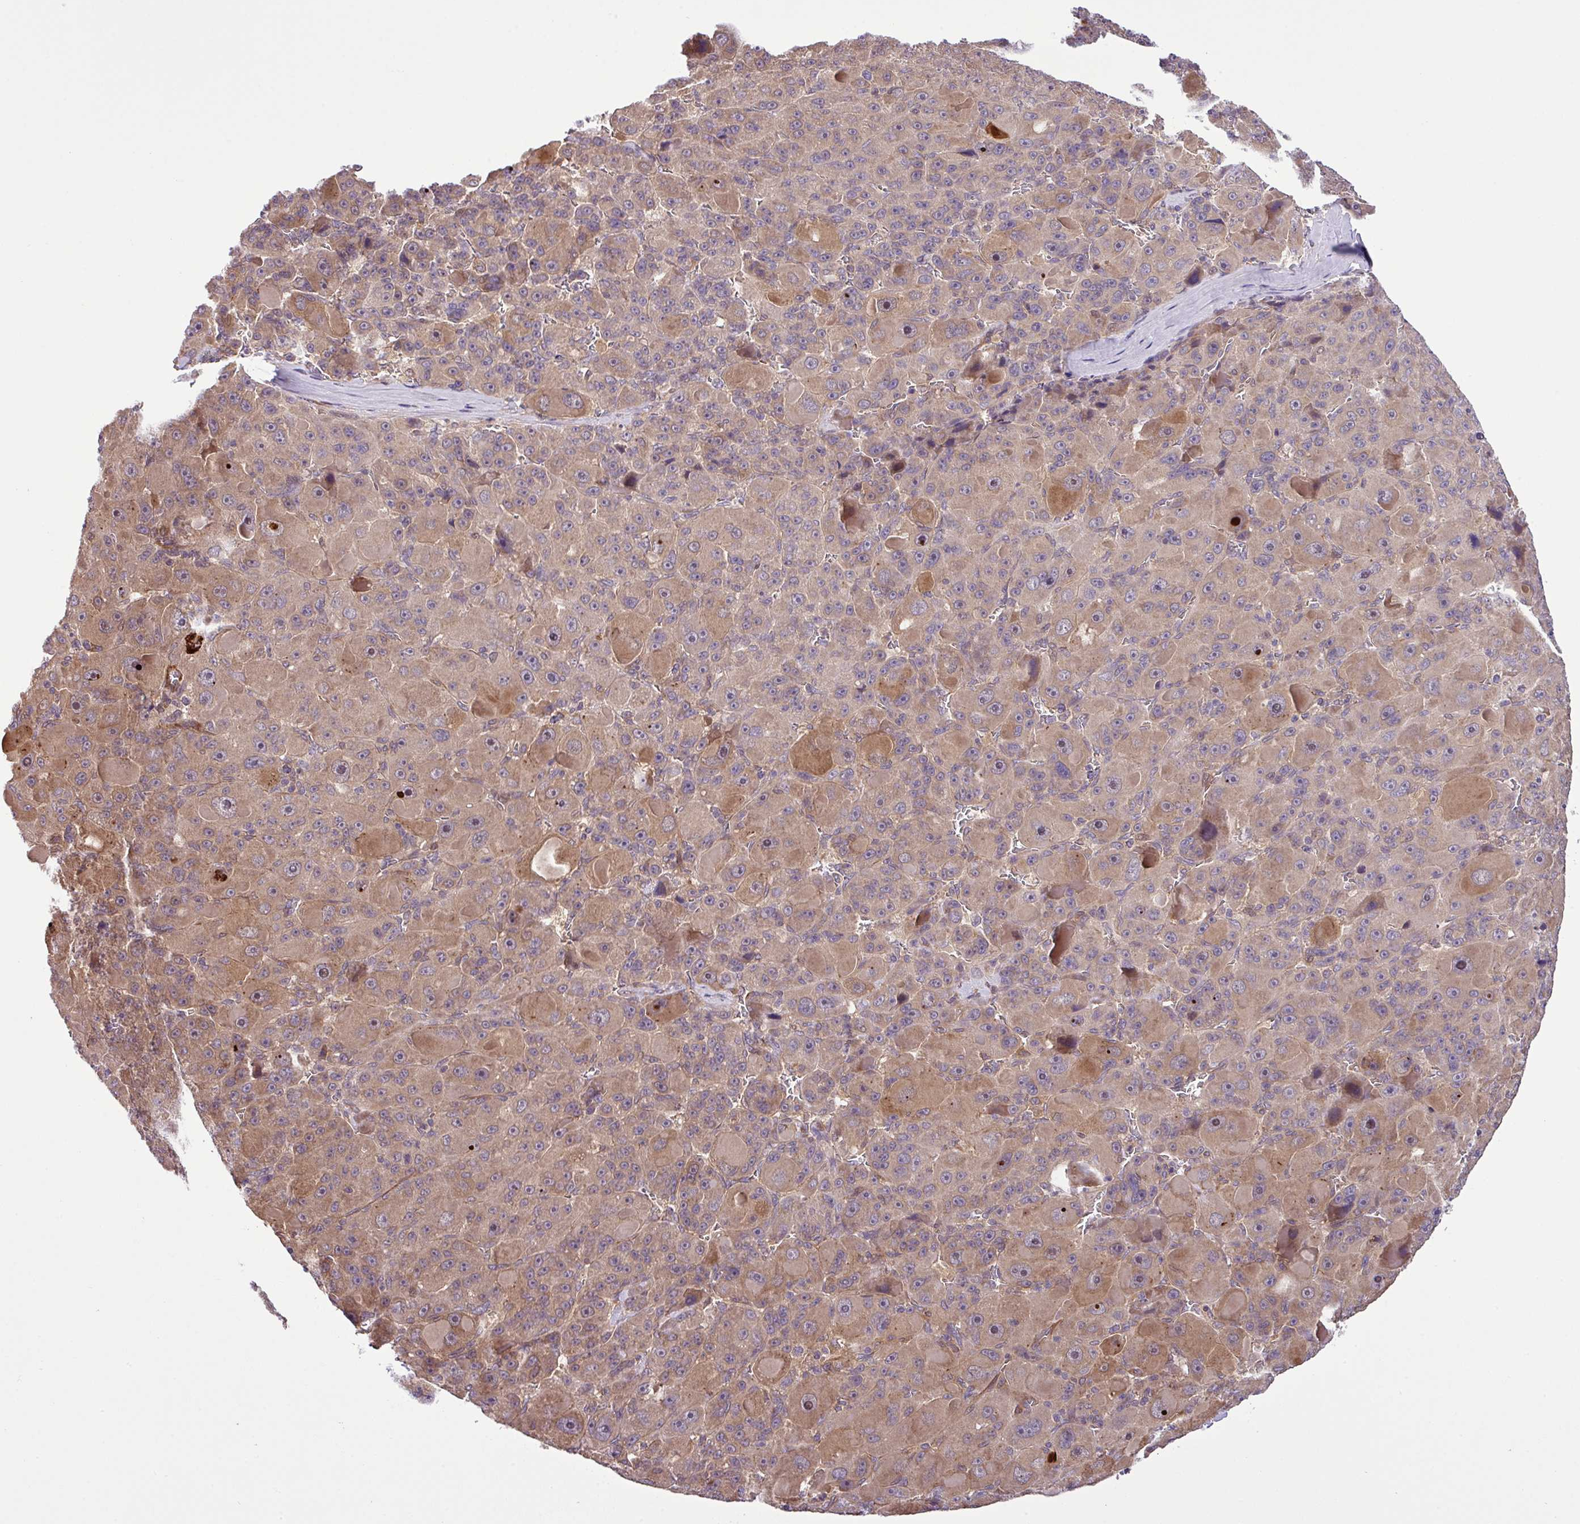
{"staining": {"intensity": "moderate", "quantity": "25%-75%", "location": "cytoplasmic/membranous"}, "tissue": "liver cancer", "cell_type": "Tumor cells", "image_type": "cancer", "snomed": [{"axis": "morphology", "description": "Carcinoma, Hepatocellular, NOS"}, {"axis": "topography", "description": "Liver"}], "caption": "Human hepatocellular carcinoma (liver) stained for a protein (brown) demonstrates moderate cytoplasmic/membranous positive staining in approximately 25%-75% of tumor cells.", "gene": "DLGAP4", "patient": {"sex": "male", "age": 76}}